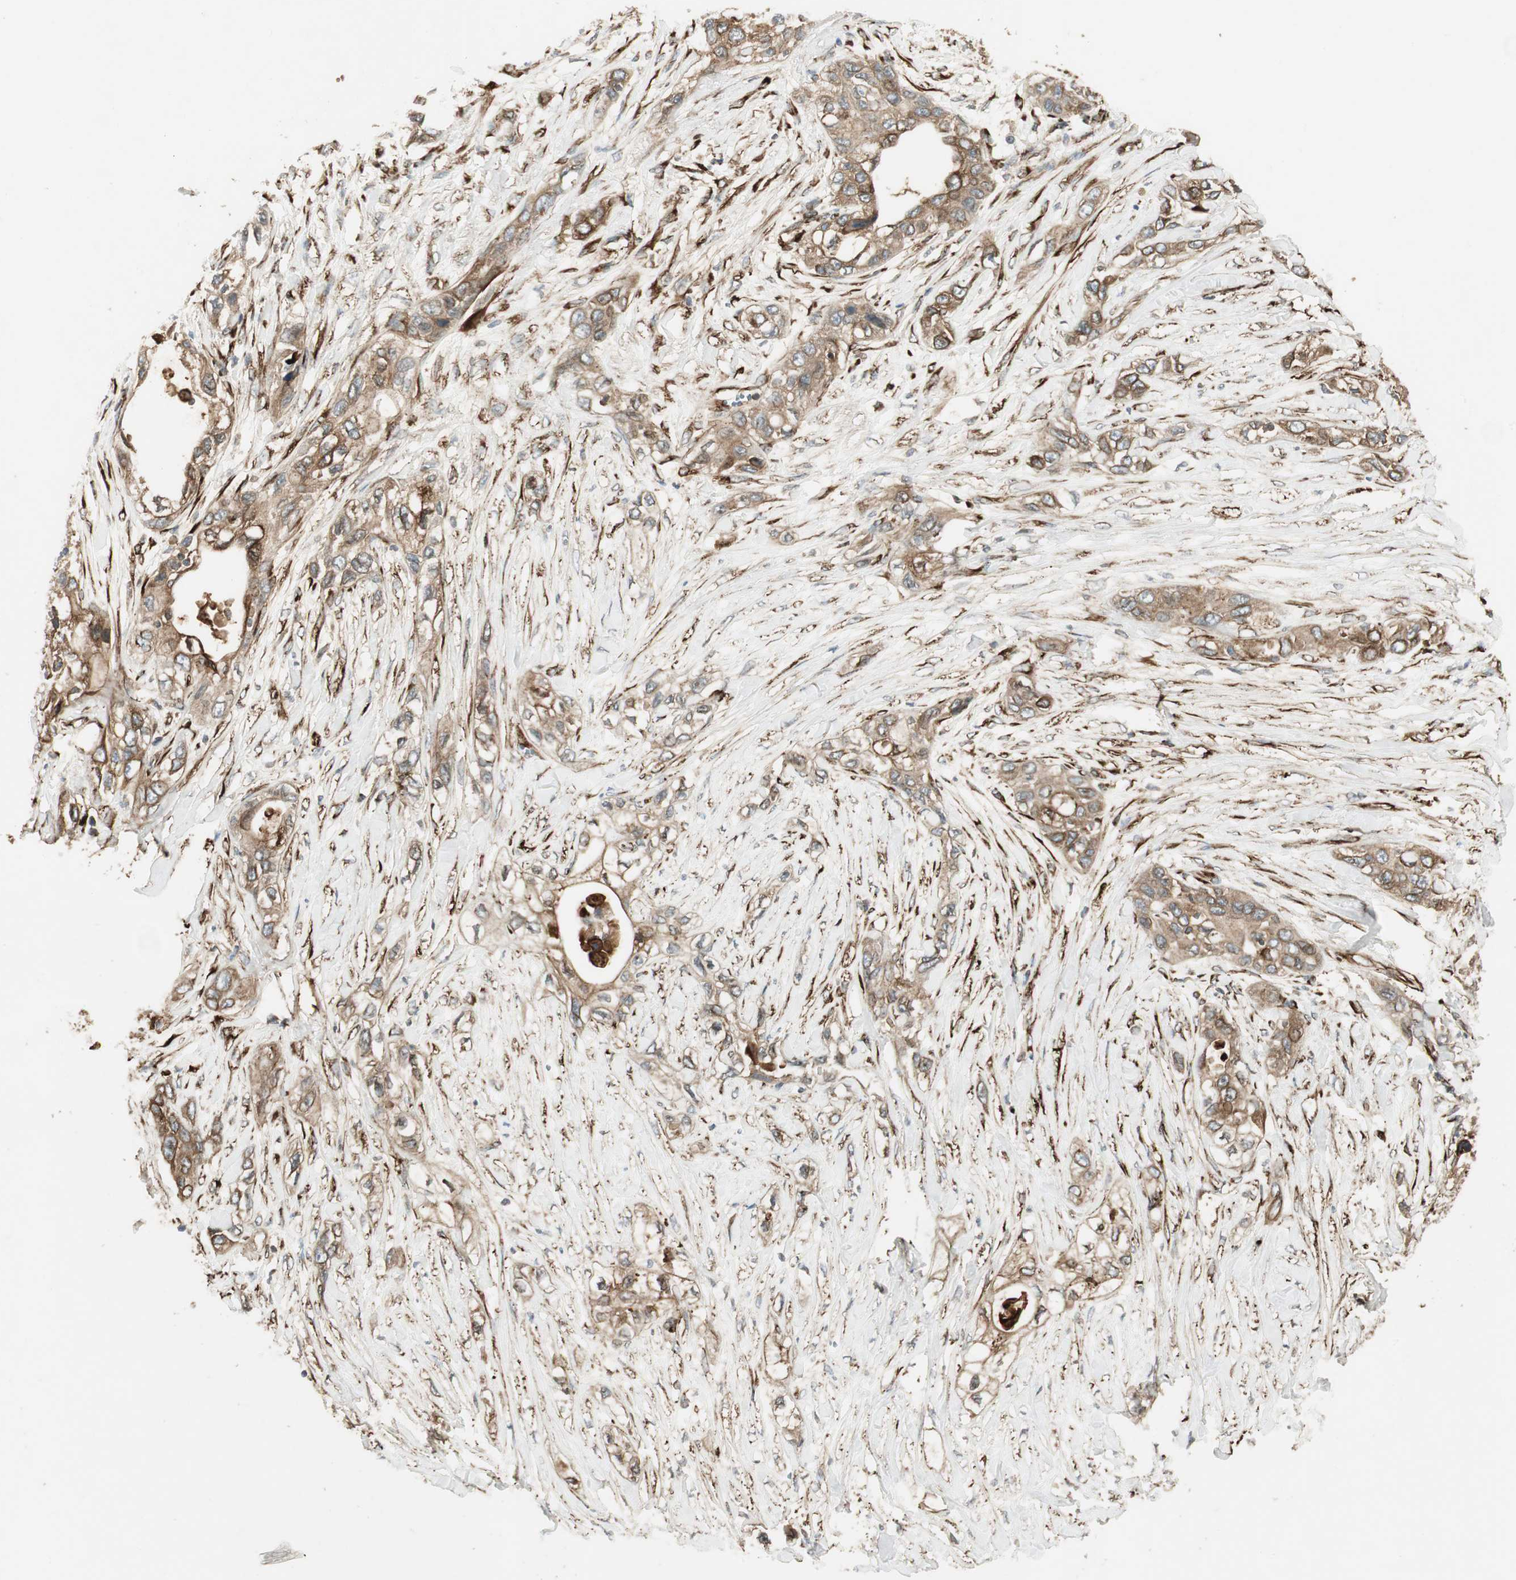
{"staining": {"intensity": "moderate", "quantity": ">75%", "location": "cytoplasmic/membranous"}, "tissue": "pancreatic cancer", "cell_type": "Tumor cells", "image_type": "cancer", "snomed": [{"axis": "morphology", "description": "Adenocarcinoma, NOS"}, {"axis": "topography", "description": "Pancreas"}], "caption": "Brown immunohistochemical staining in pancreatic cancer shows moderate cytoplasmic/membranous staining in approximately >75% of tumor cells.", "gene": "PRKG1", "patient": {"sex": "female", "age": 70}}